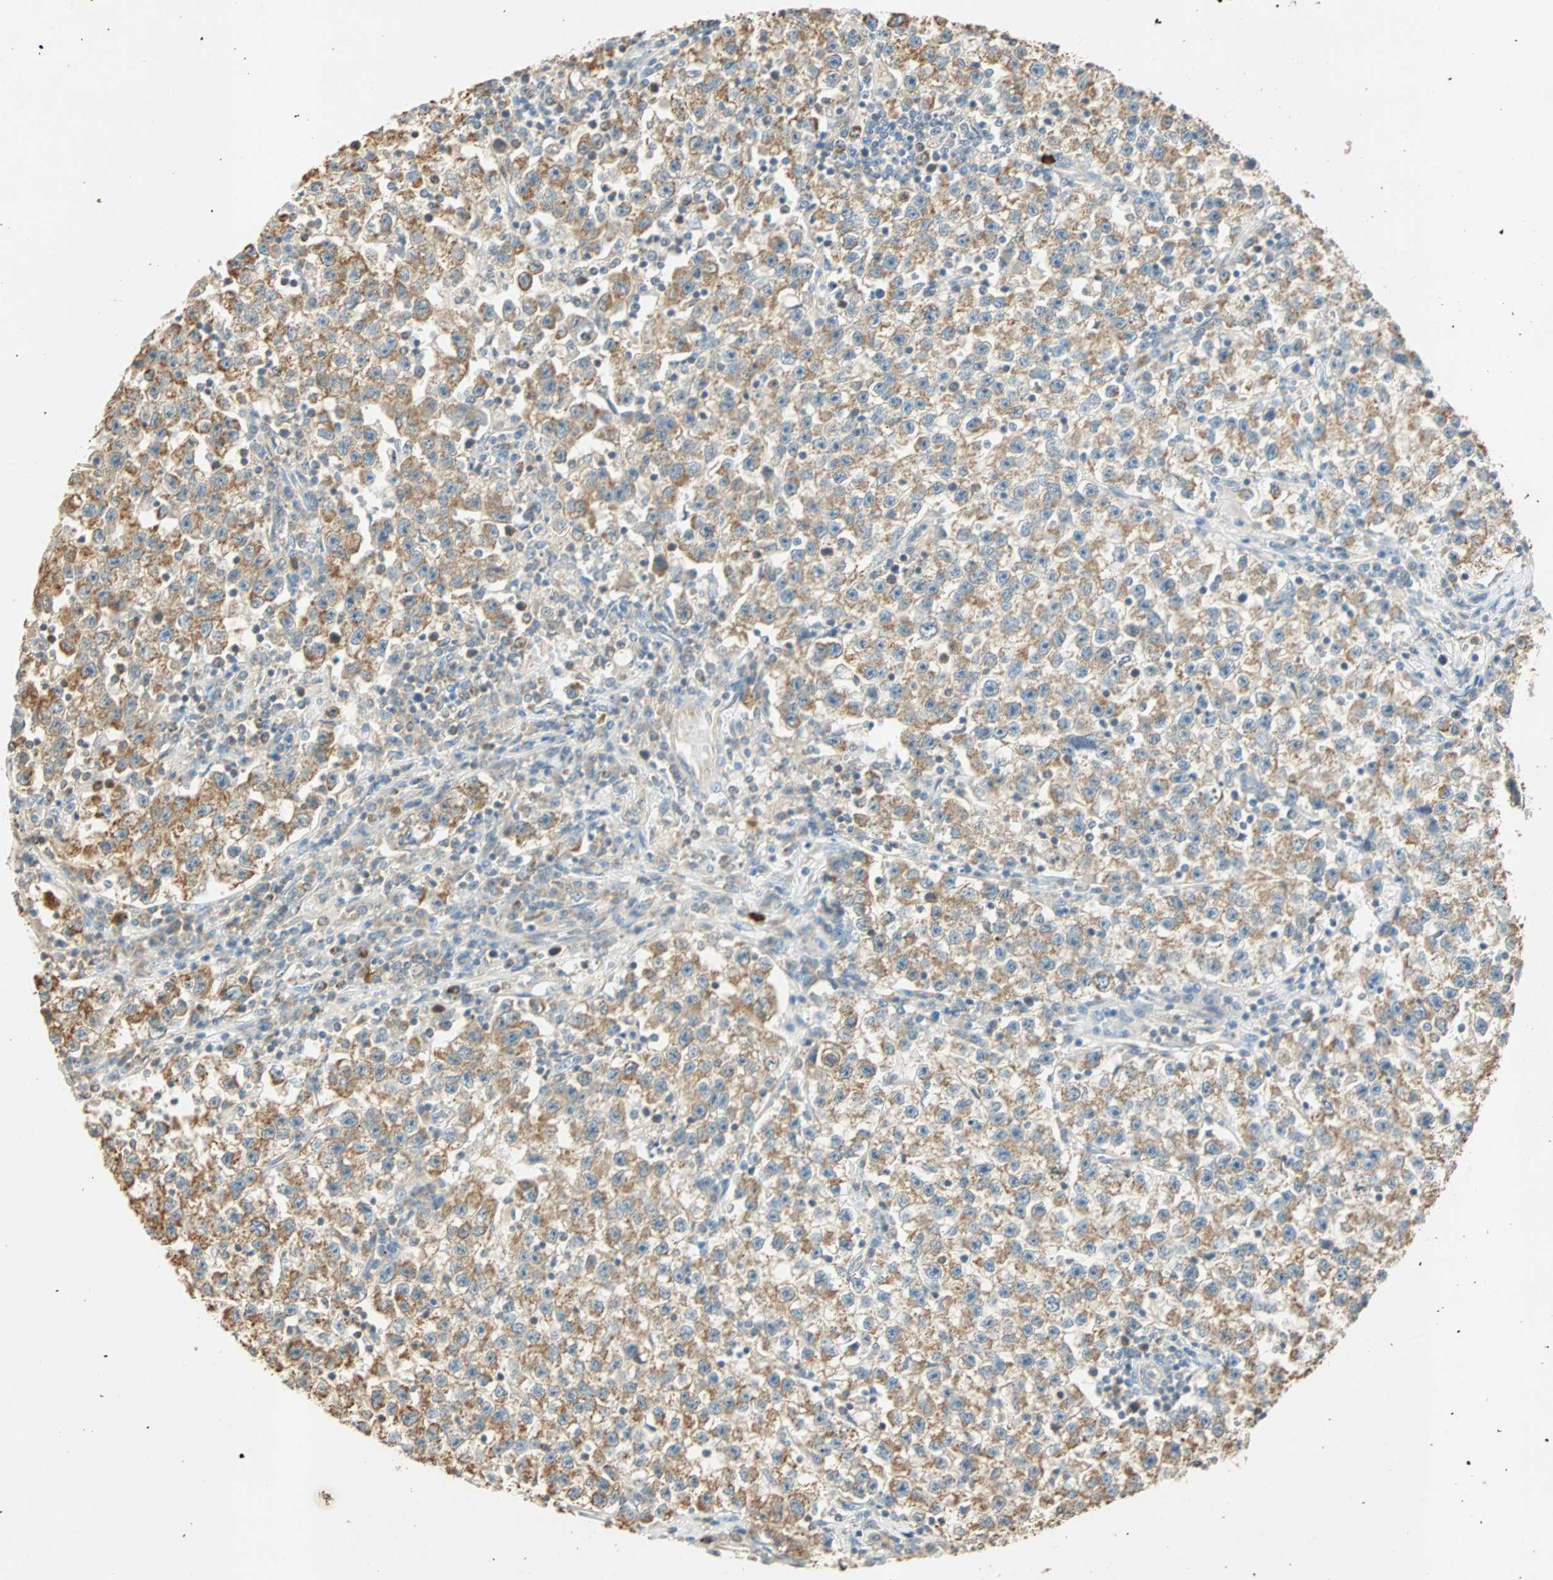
{"staining": {"intensity": "moderate", "quantity": ">75%", "location": "cytoplasmic/membranous"}, "tissue": "testis cancer", "cell_type": "Tumor cells", "image_type": "cancer", "snomed": [{"axis": "morphology", "description": "Seminoma, NOS"}, {"axis": "topography", "description": "Testis"}], "caption": "Immunohistochemistry (IHC) of seminoma (testis) demonstrates medium levels of moderate cytoplasmic/membranous expression in about >75% of tumor cells.", "gene": "RAD18", "patient": {"sex": "male", "age": 22}}